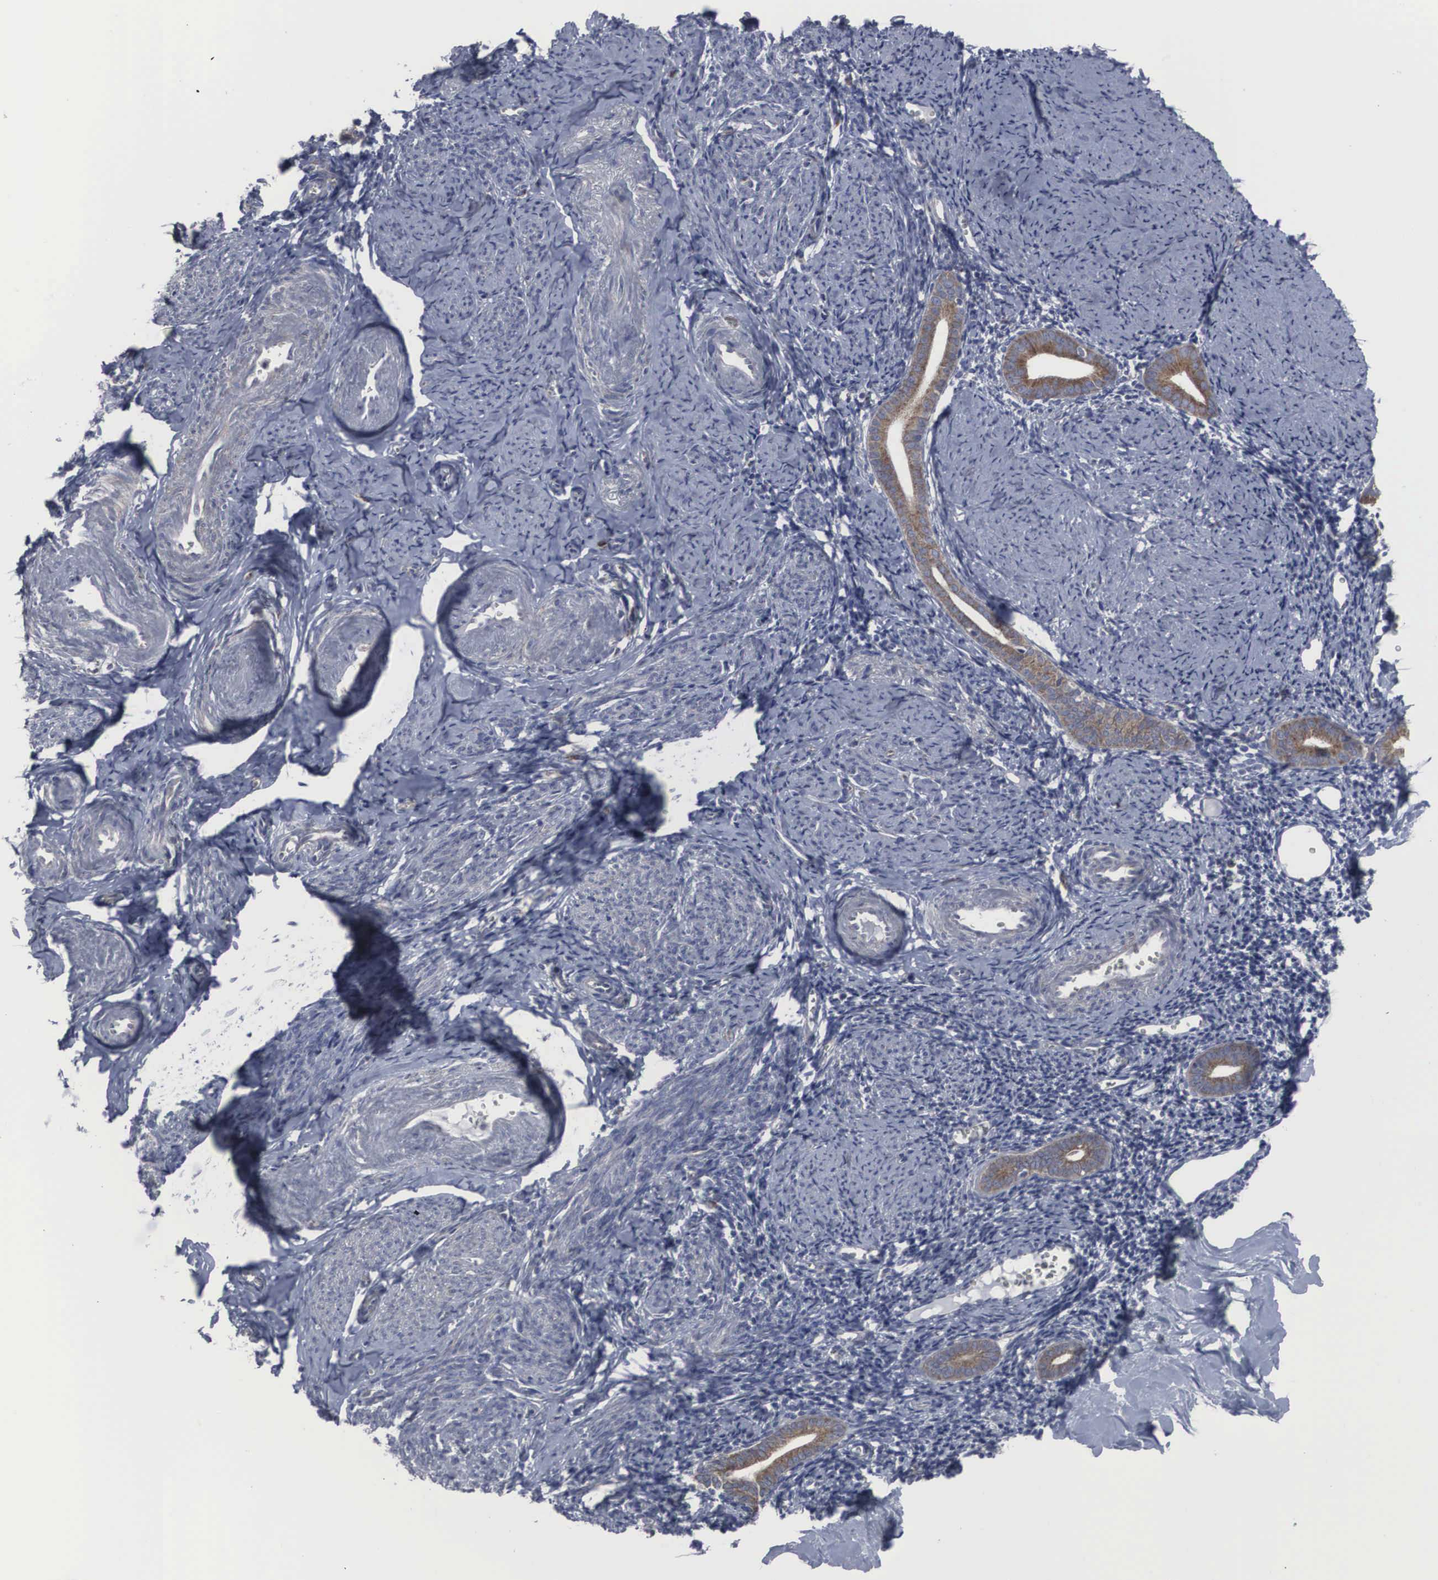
{"staining": {"intensity": "weak", "quantity": "<25%", "location": "cytoplasmic/membranous"}, "tissue": "endometrium", "cell_type": "Cells in endometrial stroma", "image_type": "normal", "snomed": [{"axis": "morphology", "description": "Normal tissue, NOS"}, {"axis": "morphology", "description": "Neoplasm, benign, NOS"}, {"axis": "topography", "description": "Uterus"}], "caption": "Human endometrium stained for a protein using immunohistochemistry displays no staining in cells in endometrial stroma.", "gene": "CTAGE15", "patient": {"sex": "female", "age": 55}}